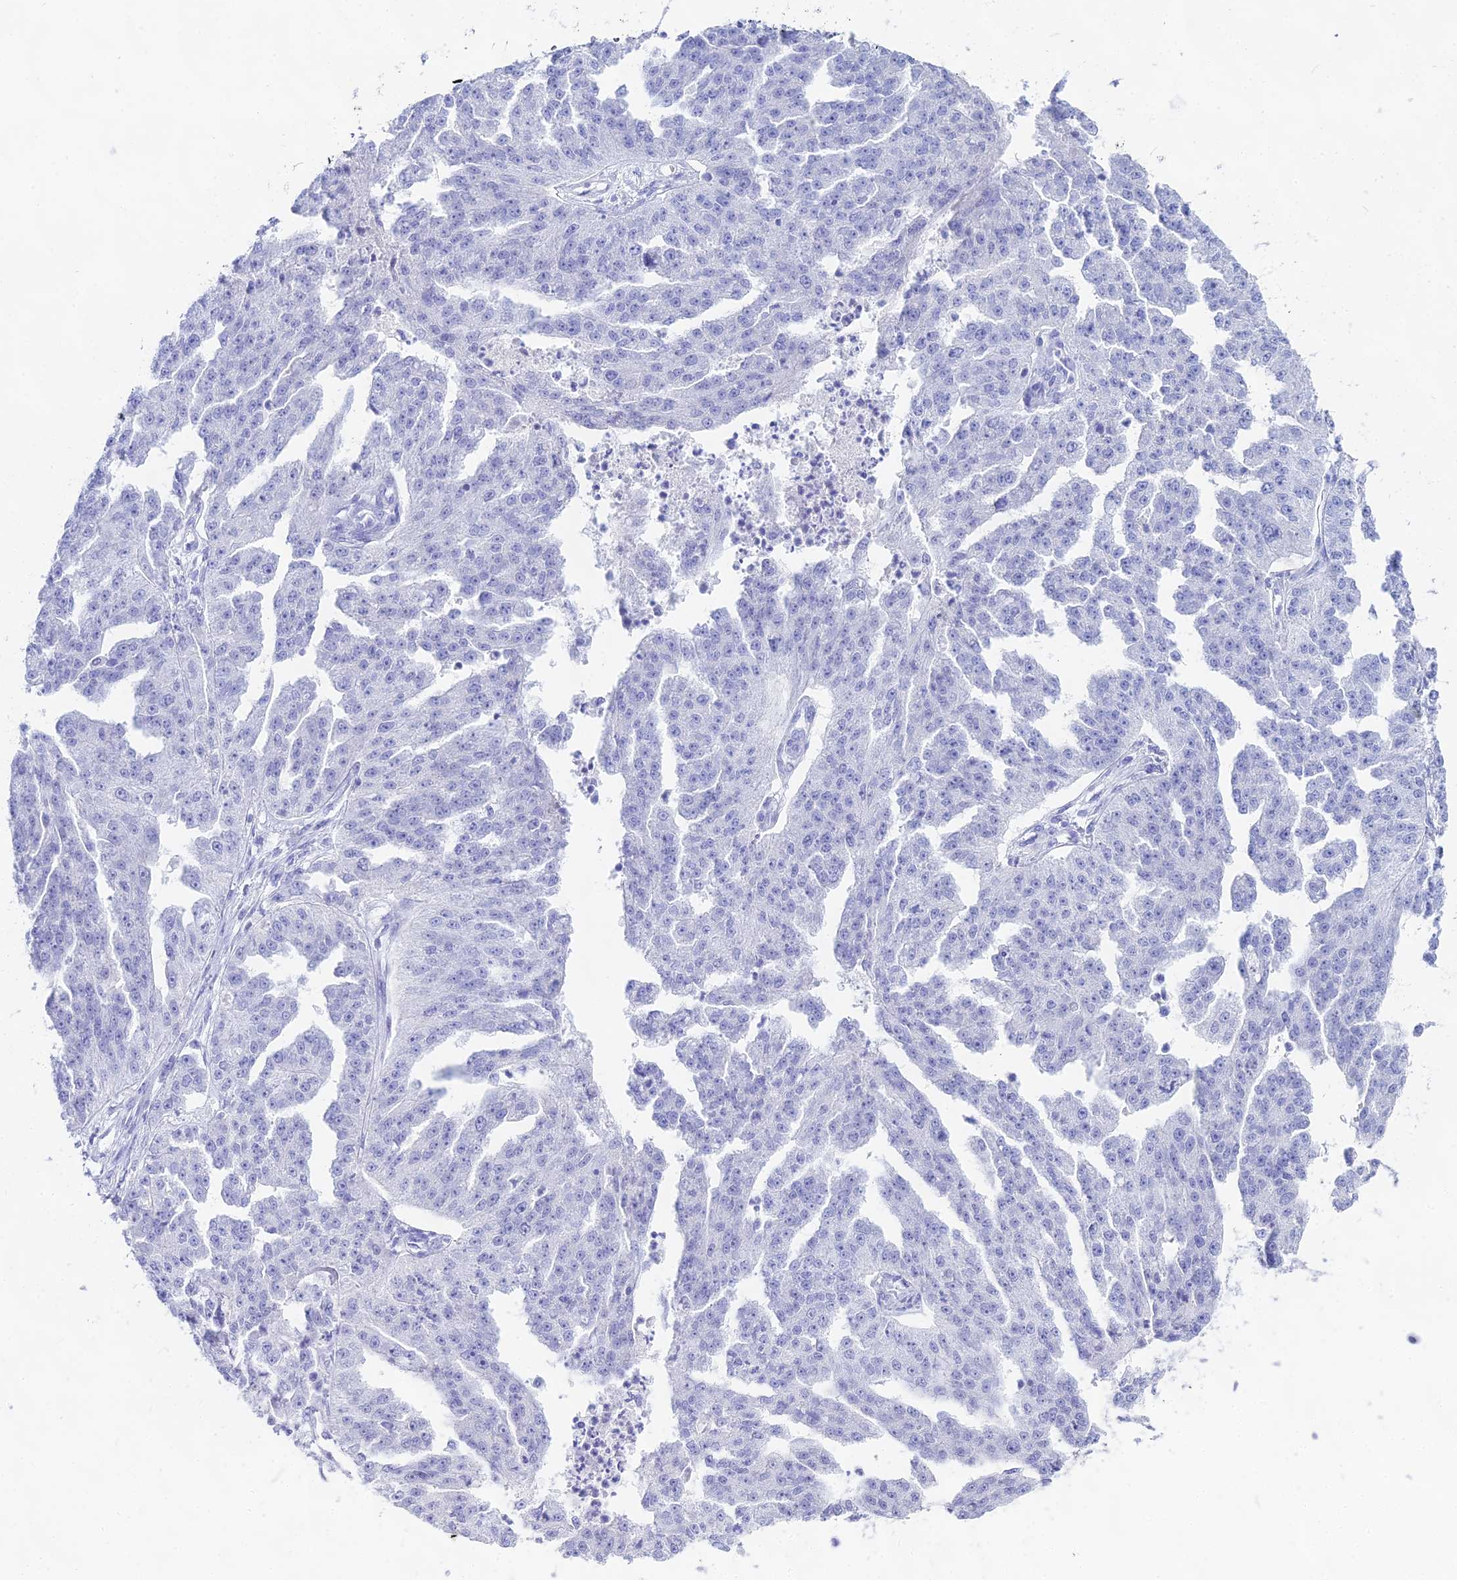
{"staining": {"intensity": "negative", "quantity": "none", "location": "none"}, "tissue": "ovarian cancer", "cell_type": "Tumor cells", "image_type": "cancer", "snomed": [{"axis": "morphology", "description": "Cystadenocarcinoma, serous, NOS"}, {"axis": "topography", "description": "Ovary"}], "caption": "Tumor cells are negative for protein expression in human ovarian cancer.", "gene": "CGB2", "patient": {"sex": "female", "age": 58}}